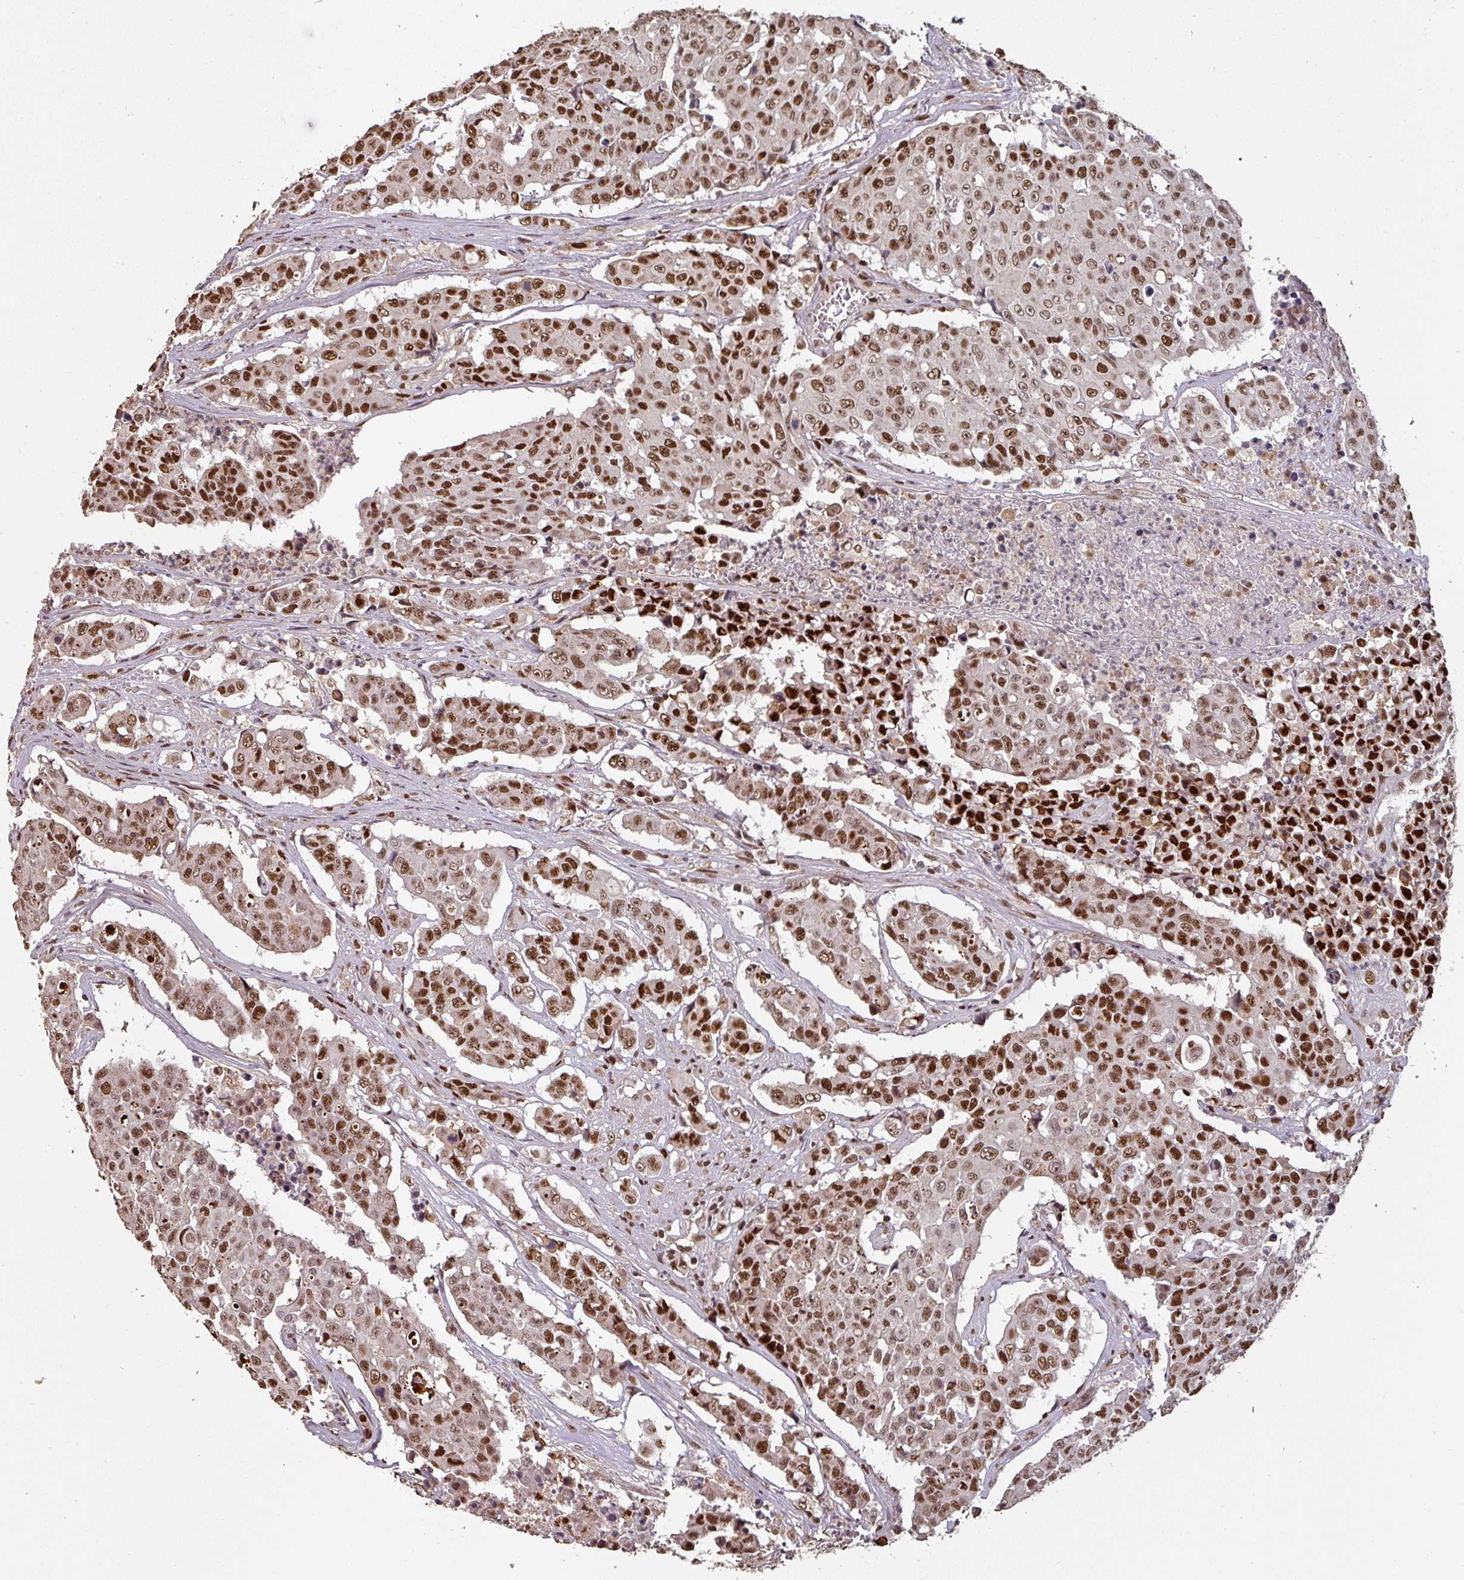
{"staining": {"intensity": "strong", "quantity": ">75%", "location": "nuclear"}, "tissue": "colorectal cancer", "cell_type": "Tumor cells", "image_type": "cancer", "snomed": [{"axis": "morphology", "description": "Adenocarcinoma, NOS"}, {"axis": "topography", "description": "Colon"}], "caption": "Immunohistochemical staining of human colorectal cancer (adenocarcinoma) reveals high levels of strong nuclear expression in about >75% of tumor cells.", "gene": "POLD1", "patient": {"sex": "male", "age": 51}}